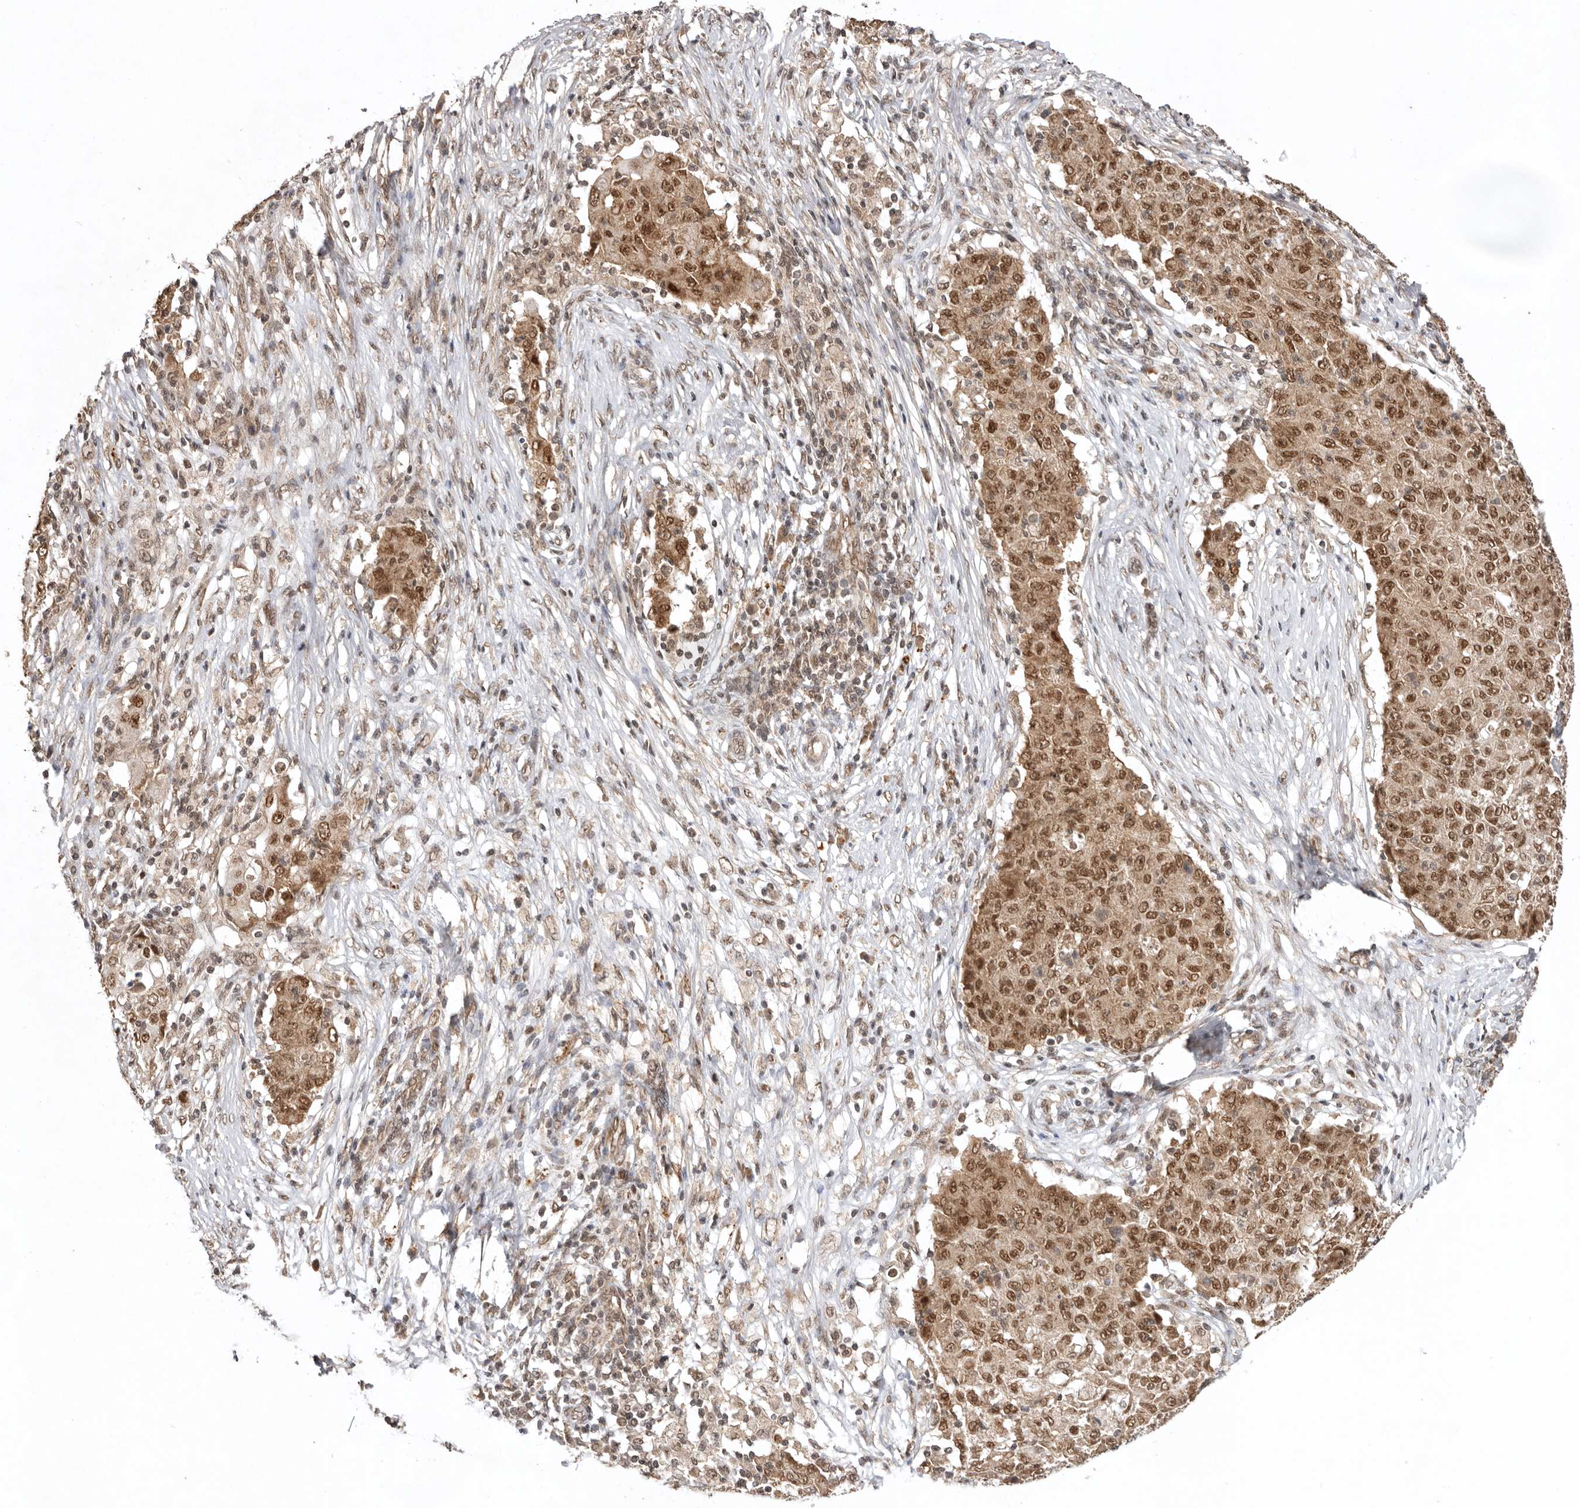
{"staining": {"intensity": "moderate", "quantity": ">75%", "location": "cytoplasmic/membranous,nuclear"}, "tissue": "ovarian cancer", "cell_type": "Tumor cells", "image_type": "cancer", "snomed": [{"axis": "morphology", "description": "Carcinoma, endometroid"}, {"axis": "topography", "description": "Ovary"}], "caption": "A brown stain highlights moderate cytoplasmic/membranous and nuclear staining of a protein in human ovarian cancer tumor cells.", "gene": "TARS2", "patient": {"sex": "female", "age": 42}}